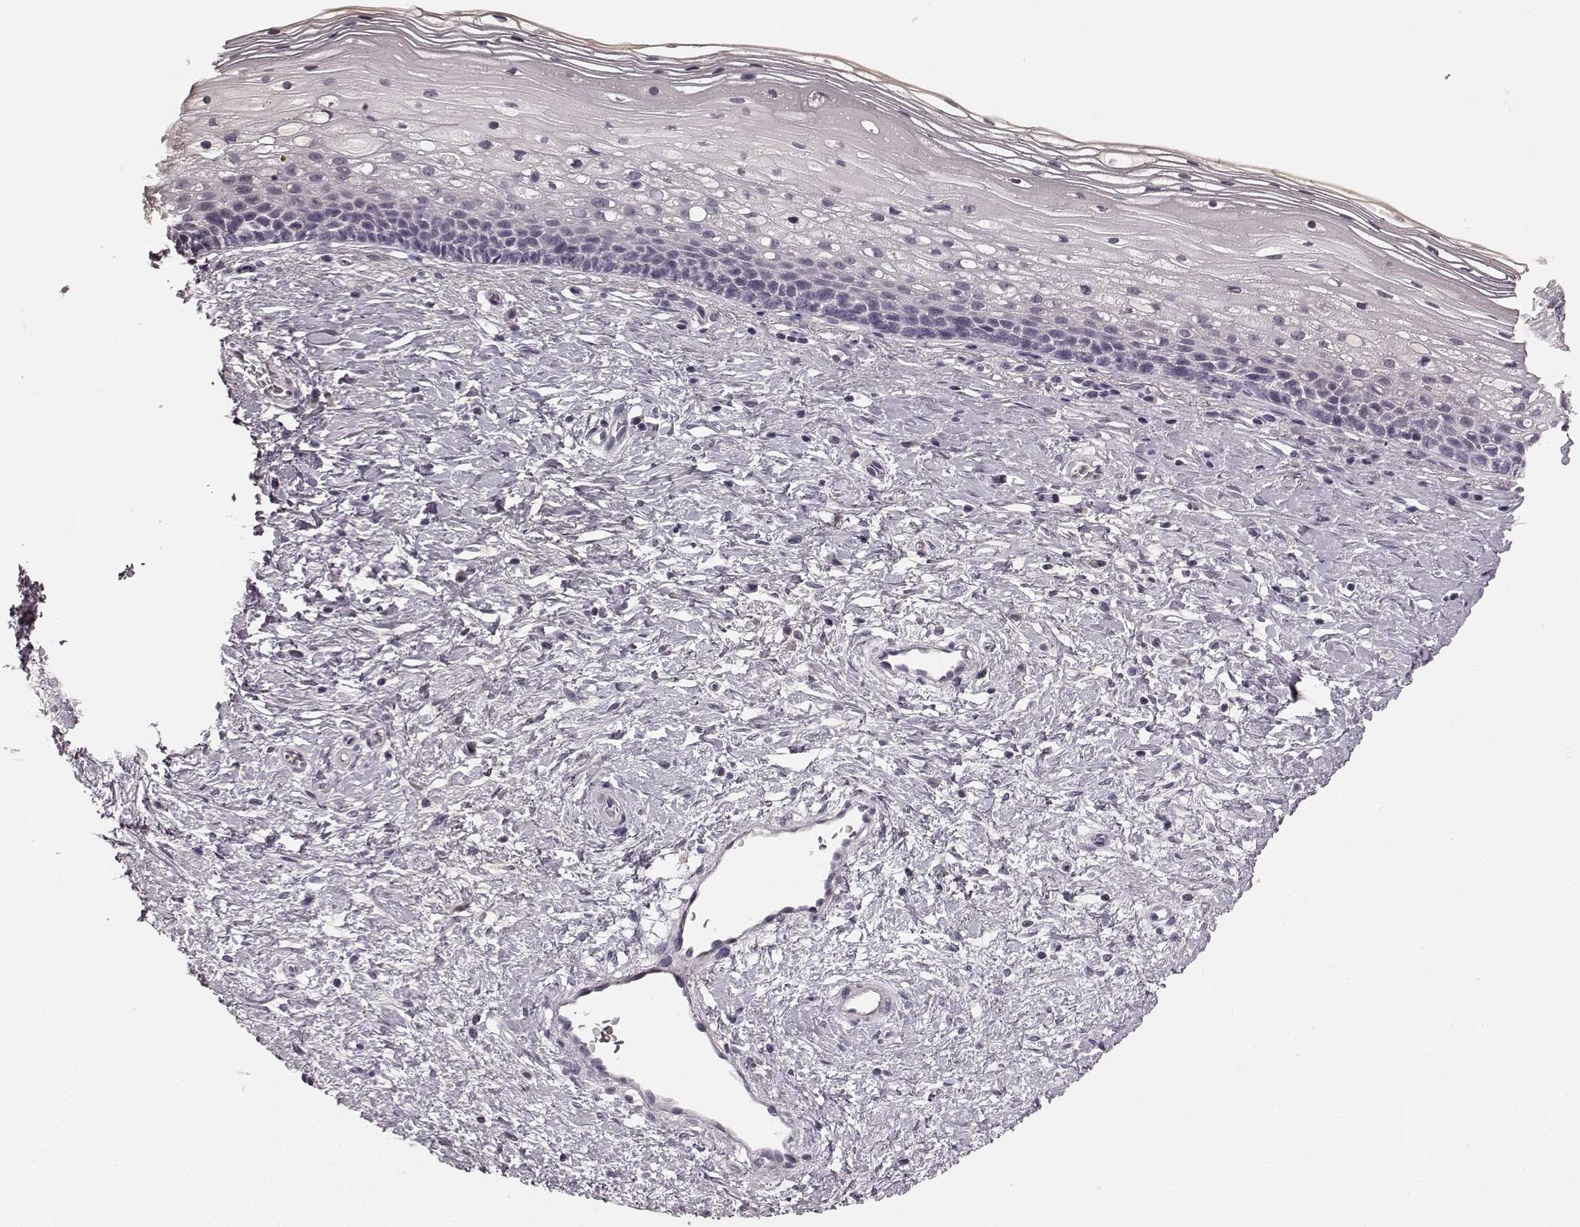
{"staining": {"intensity": "negative", "quantity": "none", "location": "none"}, "tissue": "cervix", "cell_type": "Glandular cells", "image_type": "normal", "snomed": [{"axis": "morphology", "description": "Normal tissue, NOS"}, {"axis": "topography", "description": "Cervix"}], "caption": "IHC histopathology image of benign human cervix stained for a protein (brown), which exhibits no expression in glandular cells.", "gene": "RIT2", "patient": {"sex": "female", "age": 34}}